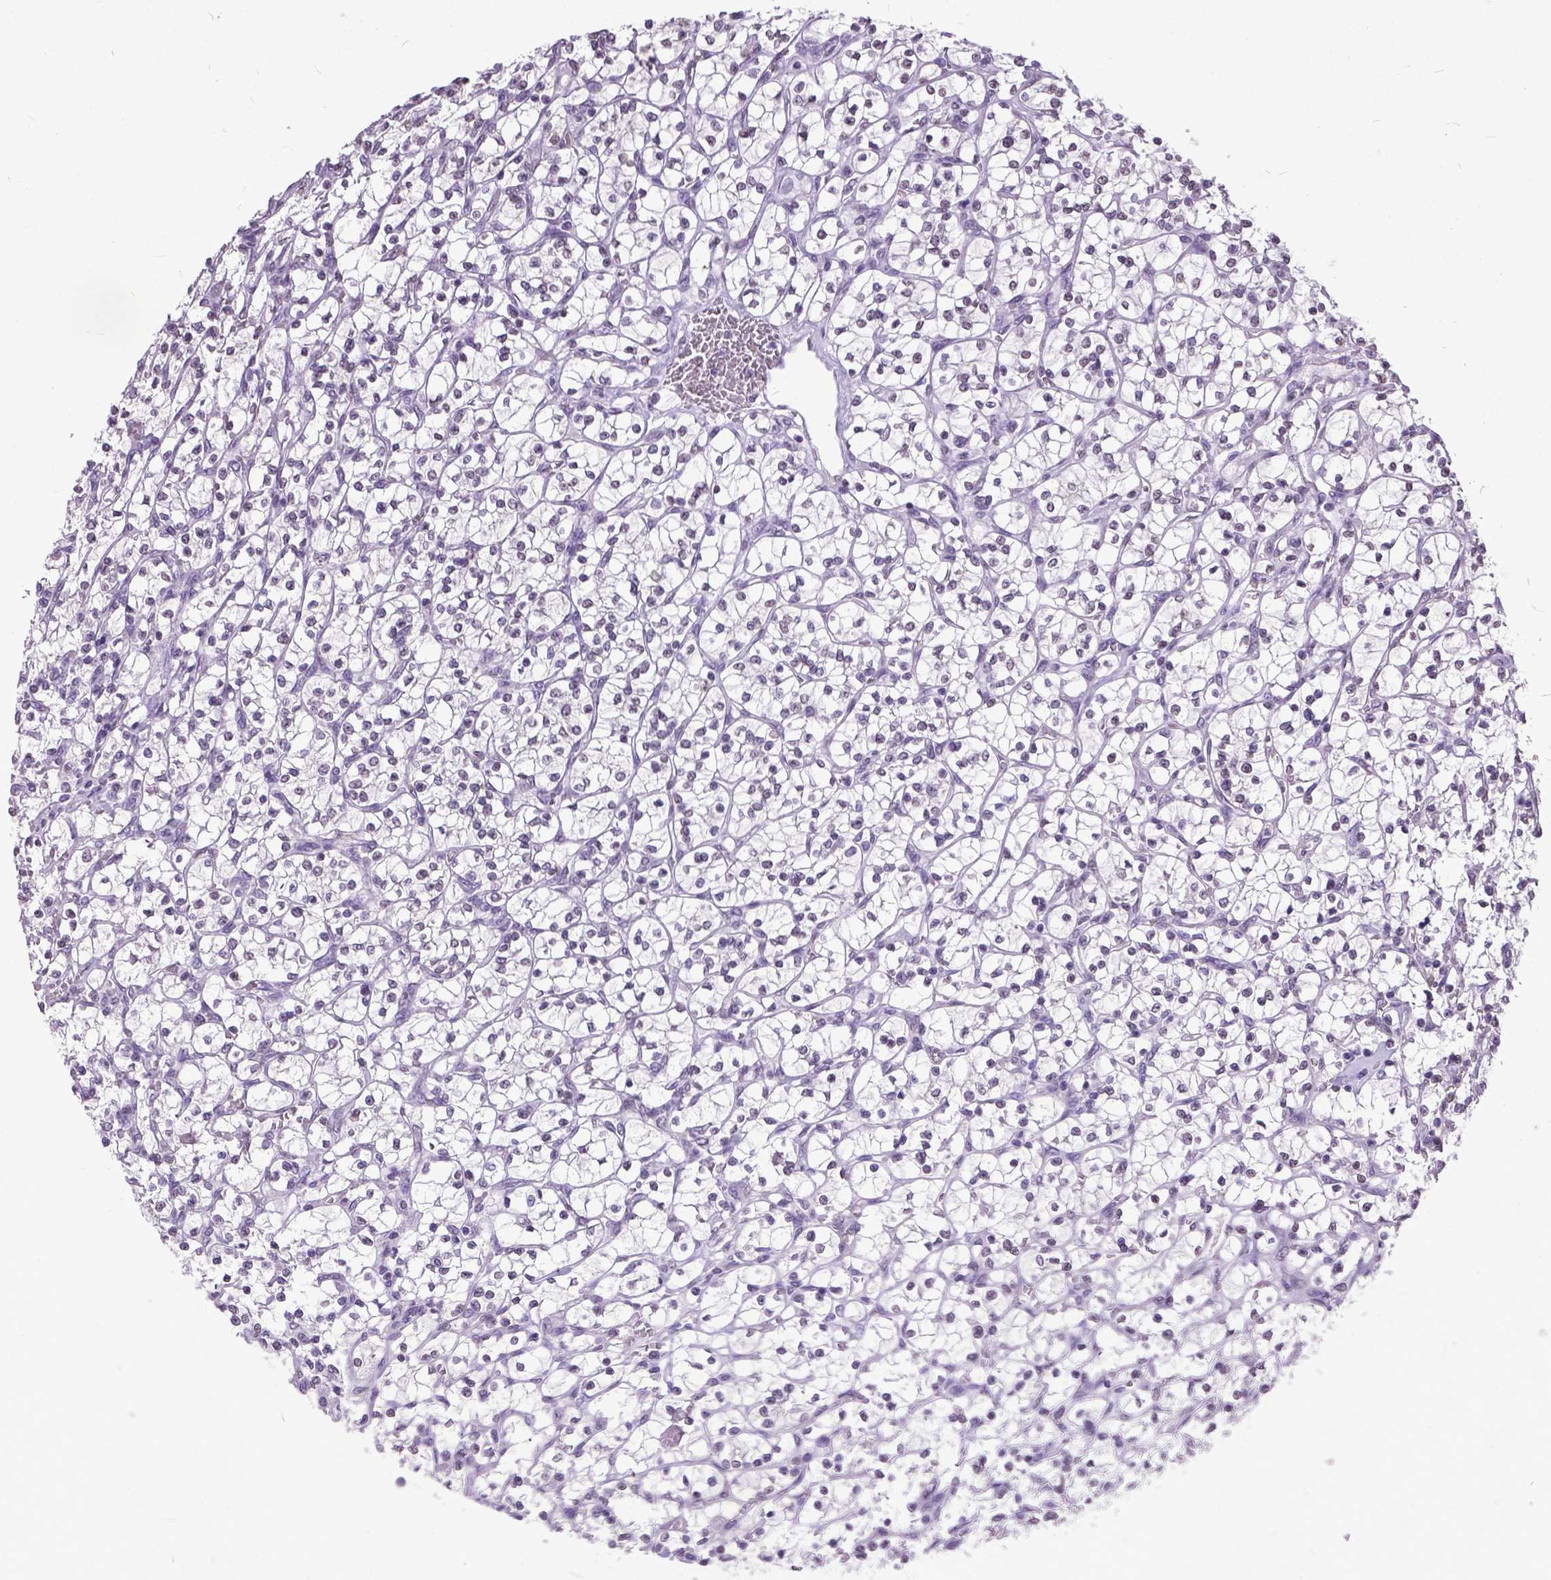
{"staining": {"intensity": "negative", "quantity": "none", "location": "none"}, "tissue": "renal cancer", "cell_type": "Tumor cells", "image_type": "cancer", "snomed": [{"axis": "morphology", "description": "Adenocarcinoma, NOS"}, {"axis": "topography", "description": "Kidney"}], "caption": "Renal adenocarcinoma stained for a protein using immunohistochemistry (IHC) demonstrates no positivity tumor cells.", "gene": "MARCHF10", "patient": {"sex": "female", "age": 64}}